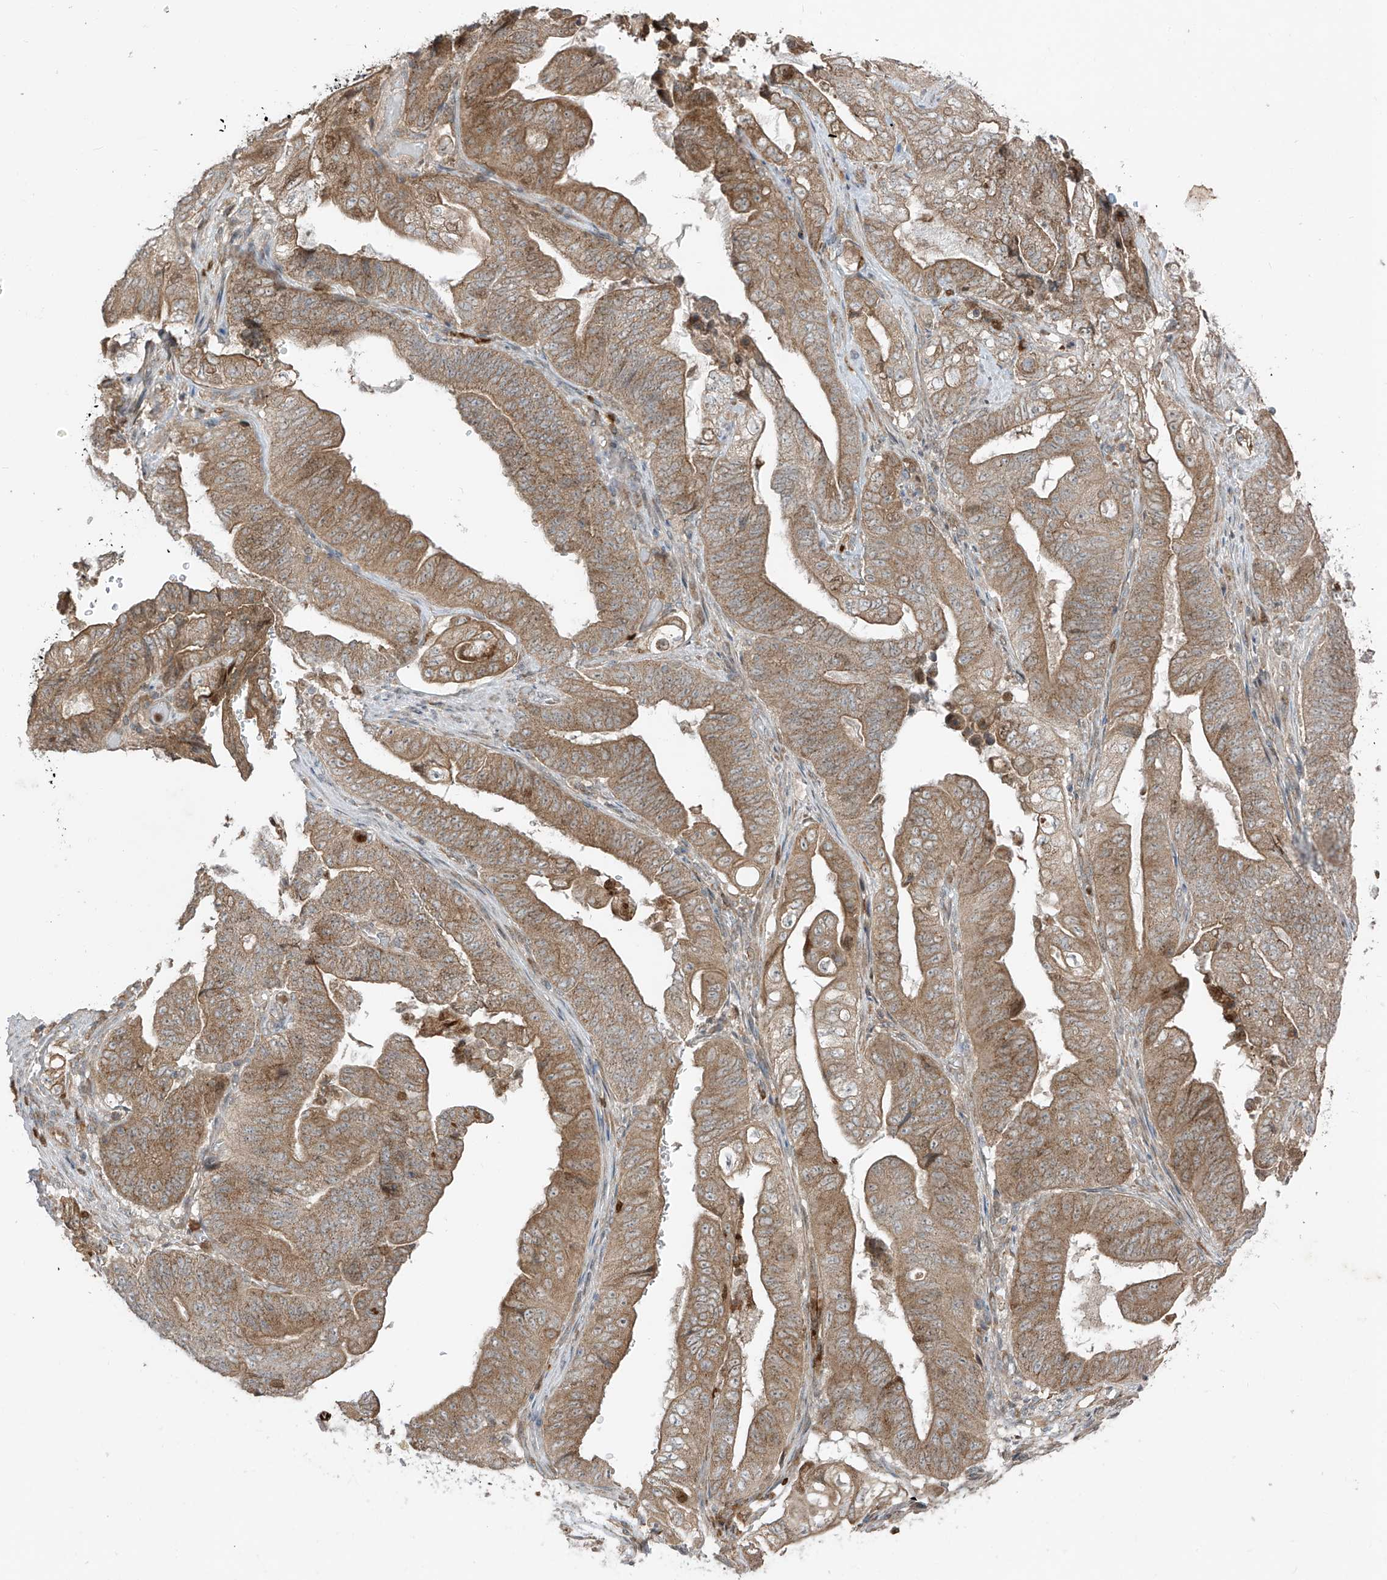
{"staining": {"intensity": "moderate", "quantity": ">75%", "location": "cytoplasmic/membranous"}, "tissue": "stomach cancer", "cell_type": "Tumor cells", "image_type": "cancer", "snomed": [{"axis": "morphology", "description": "Adenocarcinoma, NOS"}, {"axis": "topography", "description": "Stomach"}], "caption": "High-magnification brightfield microscopy of stomach cancer (adenocarcinoma) stained with DAB (3,3'-diaminobenzidine) (brown) and counterstained with hematoxylin (blue). tumor cells exhibit moderate cytoplasmic/membranous expression is appreciated in about>75% of cells.", "gene": "PDE11A", "patient": {"sex": "female", "age": 73}}